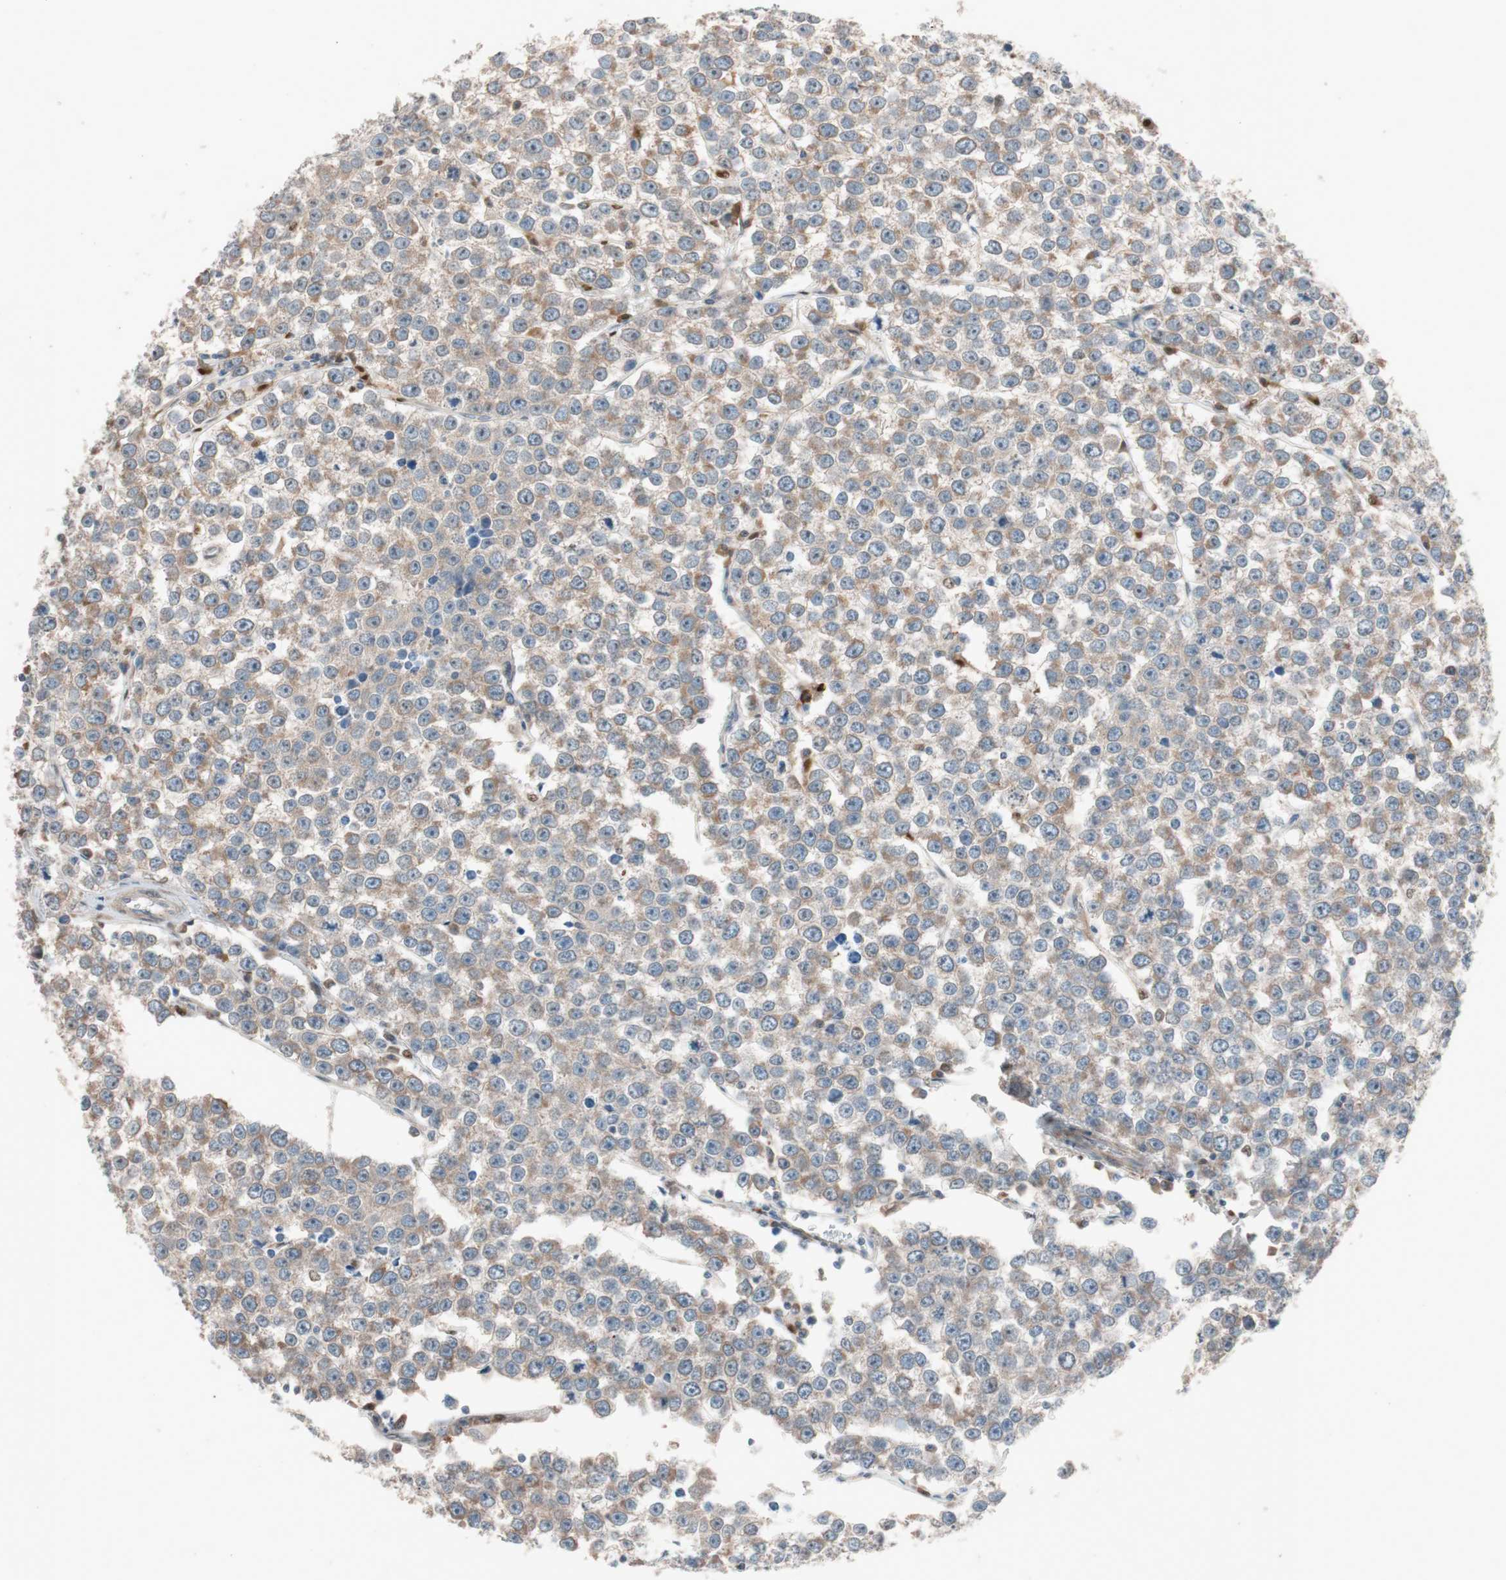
{"staining": {"intensity": "moderate", "quantity": ">75%", "location": "cytoplasmic/membranous"}, "tissue": "testis cancer", "cell_type": "Tumor cells", "image_type": "cancer", "snomed": [{"axis": "morphology", "description": "Seminoma, NOS"}, {"axis": "morphology", "description": "Carcinoma, Embryonal, NOS"}, {"axis": "topography", "description": "Testis"}], "caption": "Immunohistochemistry (IHC) image of neoplastic tissue: testis cancer stained using IHC displays medium levels of moderate protein expression localized specifically in the cytoplasmic/membranous of tumor cells, appearing as a cytoplasmic/membranous brown color.", "gene": "FAAH", "patient": {"sex": "male", "age": 52}}